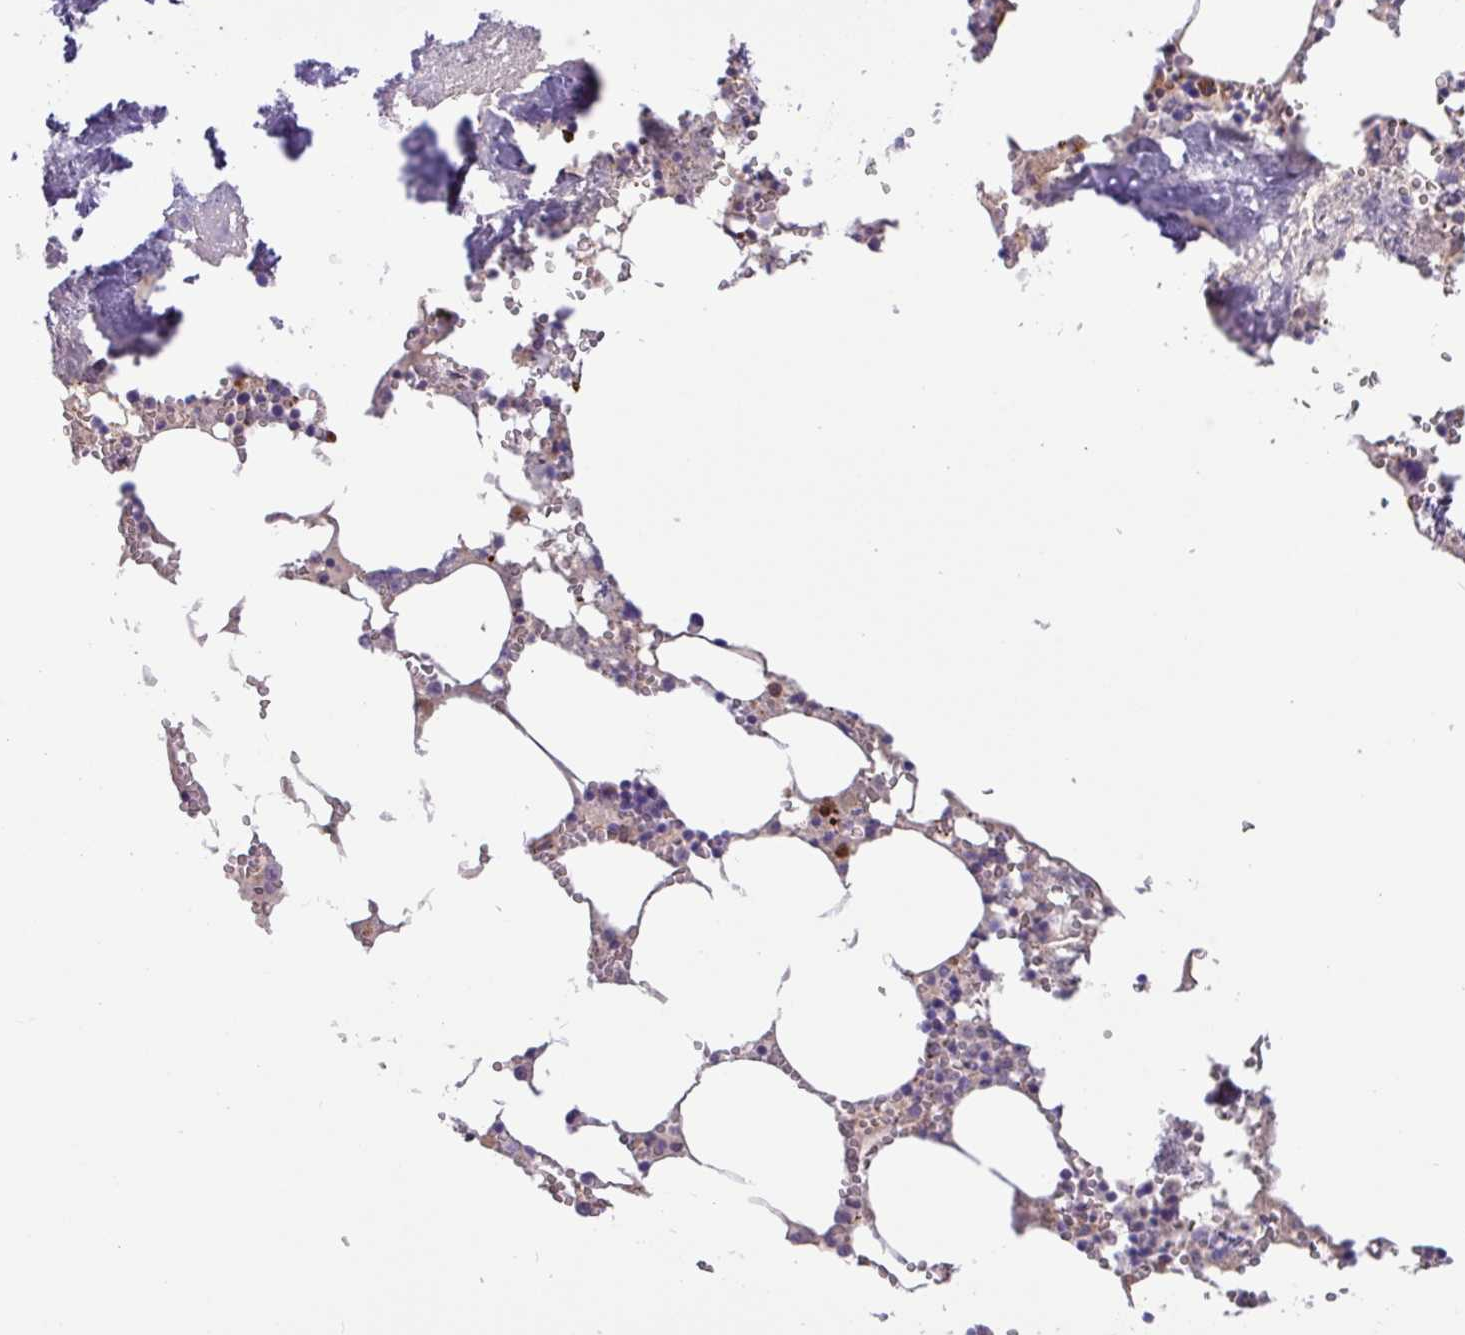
{"staining": {"intensity": "strong", "quantity": "<25%", "location": "cytoplasmic/membranous"}, "tissue": "bone marrow", "cell_type": "Hematopoietic cells", "image_type": "normal", "snomed": [{"axis": "morphology", "description": "Normal tissue, NOS"}, {"axis": "topography", "description": "Bone marrow"}], "caption": "The photomicrograph shows immunohistochemical staining of benign bone marrow. There is strong cytoplasmic/membranous staining is appreciated in about <25% of hematopoietic cells. The staining is performed using DAB (3,3'-diaminobenzidine) brown chromogen to label protein expression. The nuclei are counter-stained blue using hematoxylin.", "gene": "MRM2", "patient": {"sex": "male", "age": 54}}